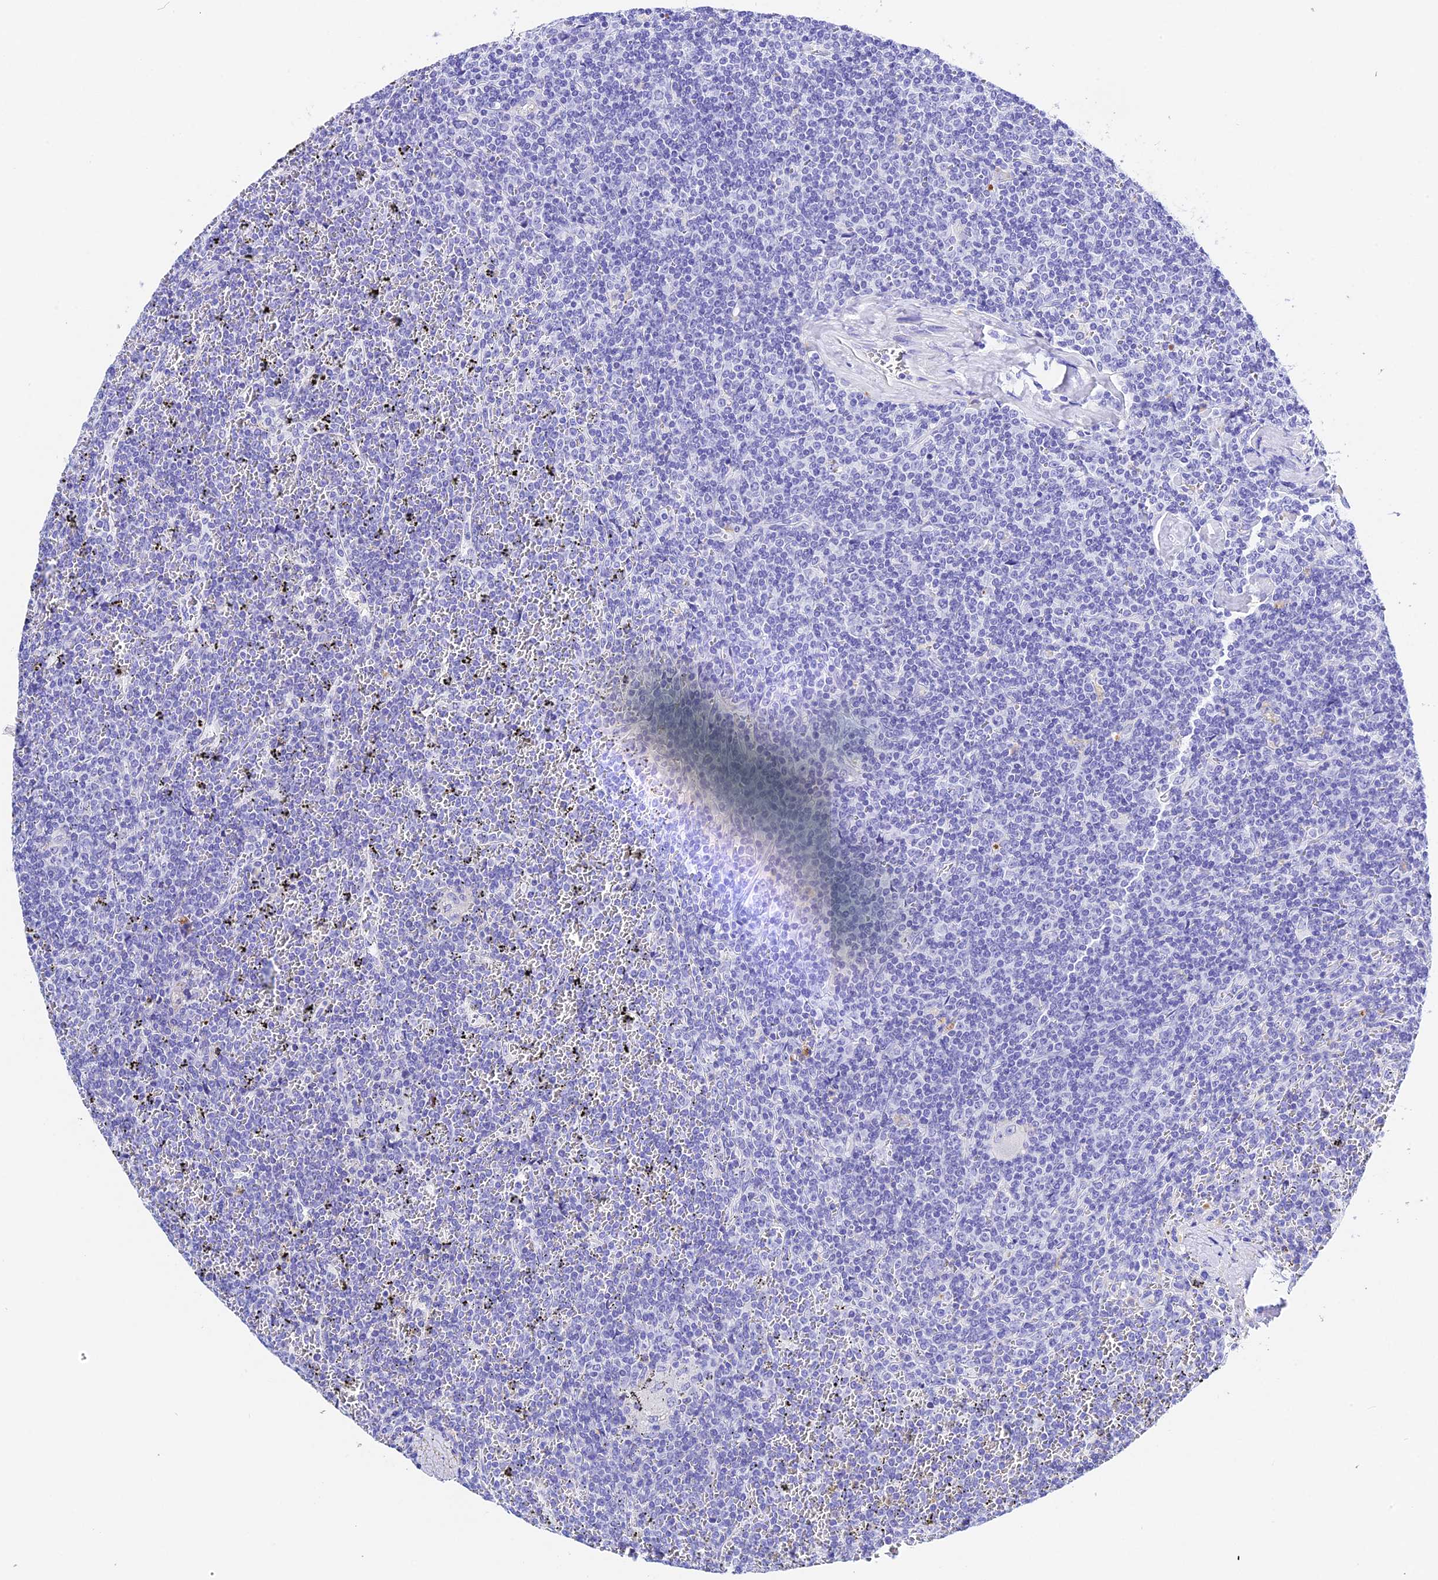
{"staining": {"intensity": "negative", "quantity": "none", "location": "none"}, "tissue": "lymphoma", "cell_type": "Tumor cells", "image_type": "cancer", "snomed": [{"axis": "morphology", "description": "Malignant lymphoma, non-Hodgkin's type, Low grade"}, {"axis": "topography", "description": "Spleen"}], "caption": "Immunohistochemistry of lymphoma reveals no expression in tumor cells.", "gene": "PSG11", "patient": {"sex": "female", "age": 19}}